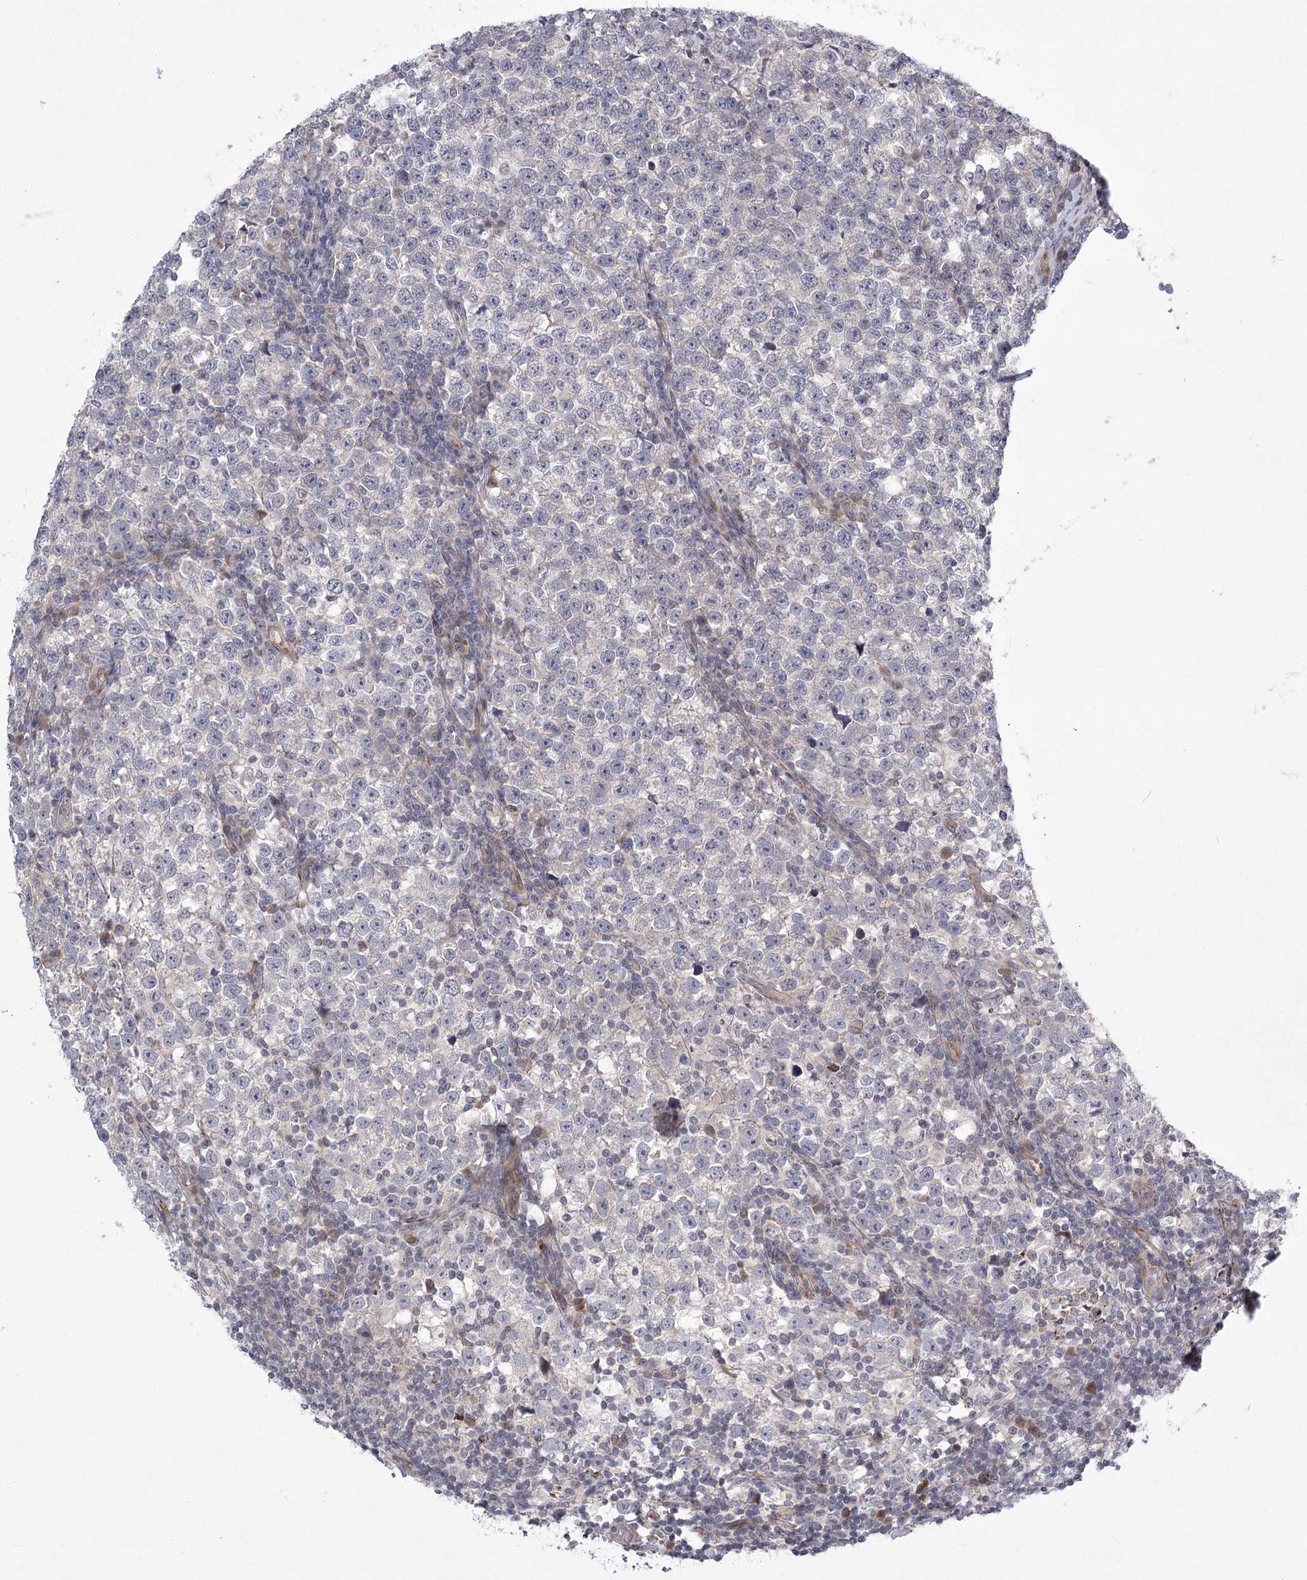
{"staining": {"intensity": "negative", "quantity": "none", "location": "none"}, "tissue": "testis cancer", "cell_type": "Tumor cells", "image_type": "cancer", "snomed": [{"axis": "morphology", "description": "Normal tissue, NOS"}, {"axis": "morphology", "description": "Seminoma, NOS"}, {"axis": "topography", "description": "Testis"}], "caption": "Photomicrograph shows no protein expression in tumor cells of testis seminoma tissue. (Stains: DAB (3,3'-diaminobenzidine) immunohistochemistry with hematoxylin counter stain, Microscopy: brightfield microscopy at high magnification).", "gene": "MEPE", "patient": {"sex": "male", "age": 43}}